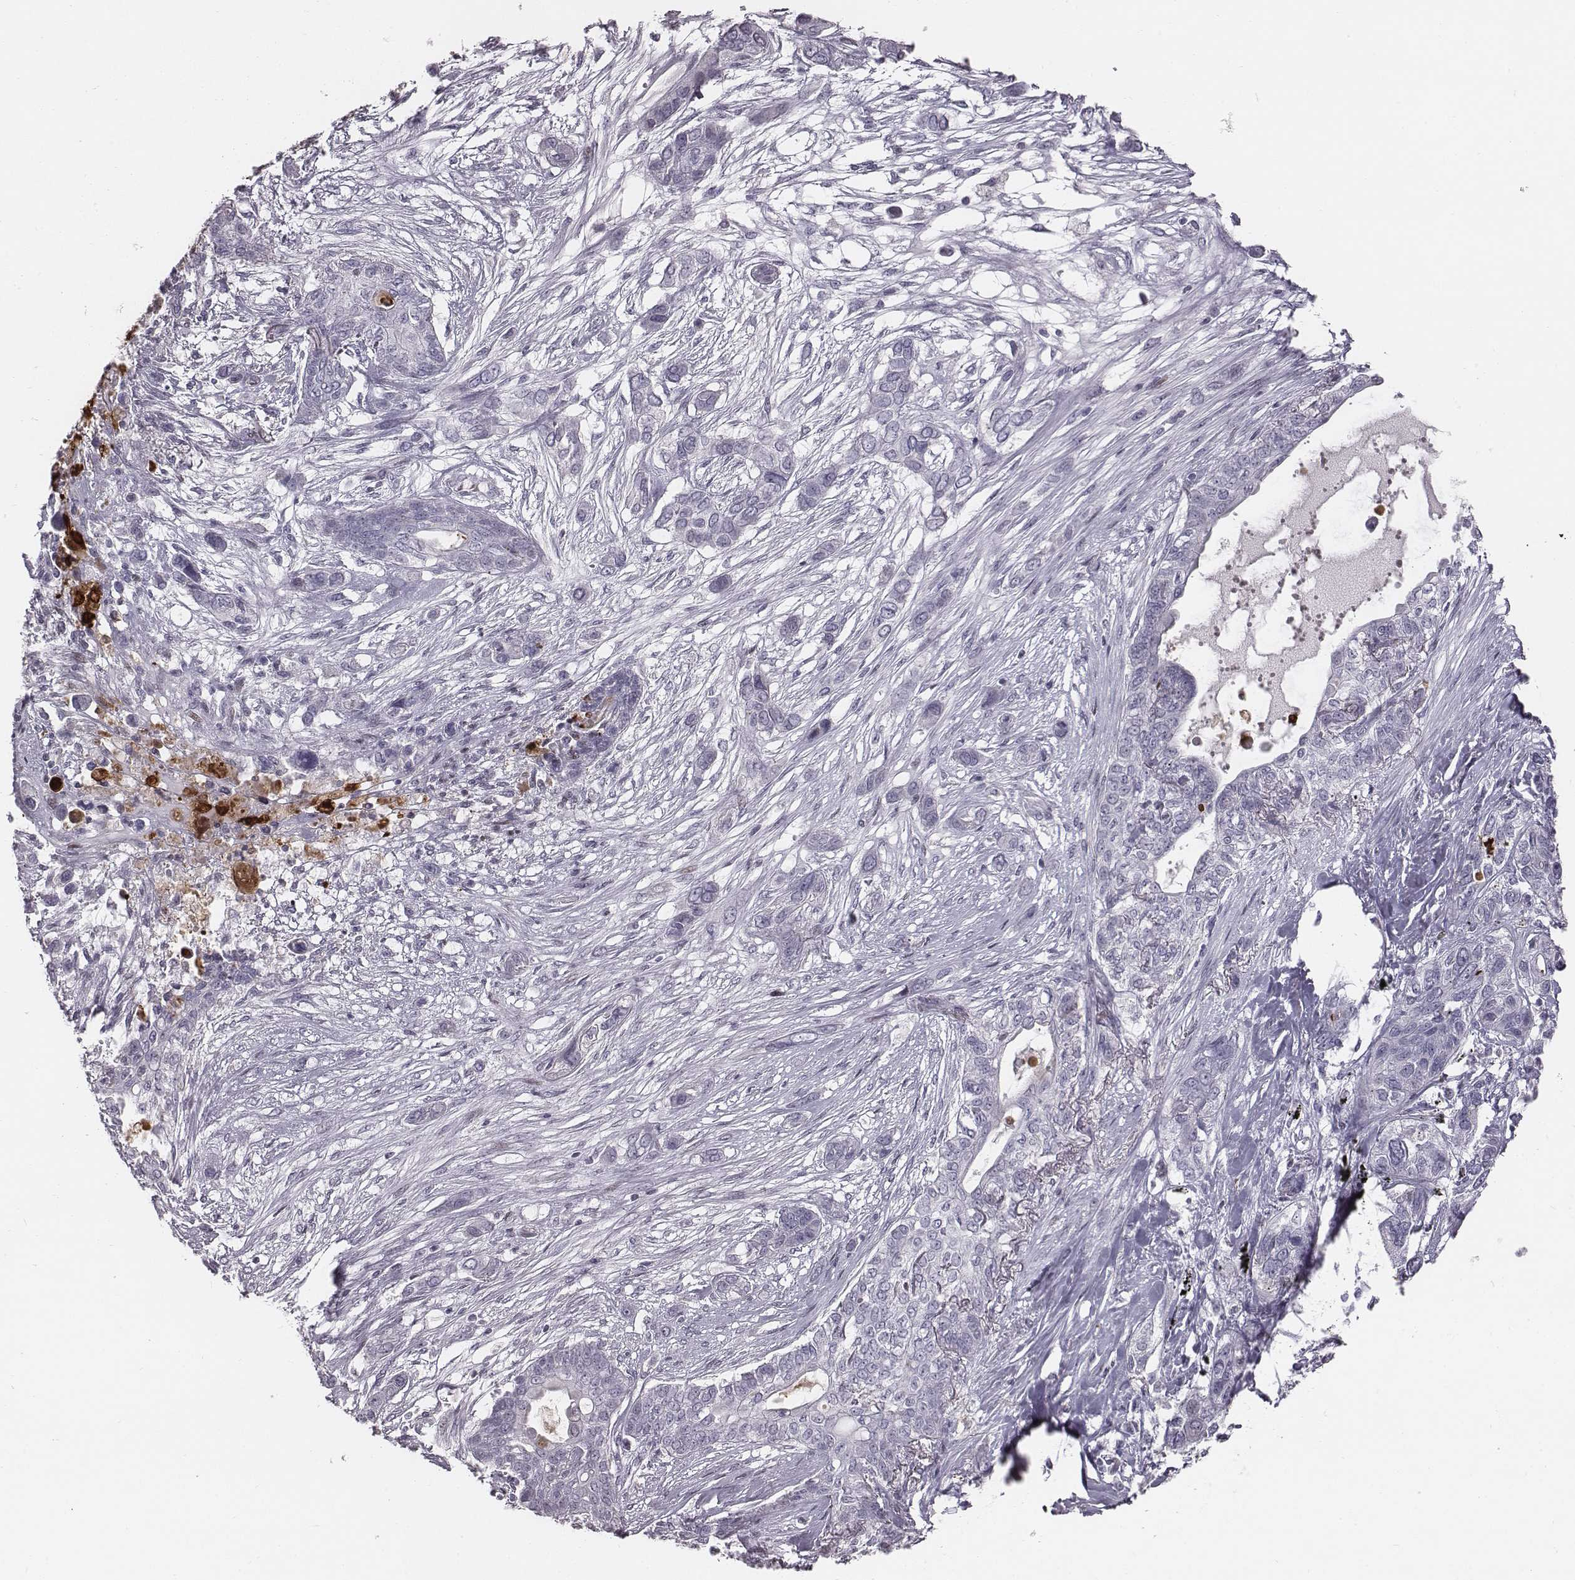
{"staining": {"intensity": "negative", "quantity": "none", "location": "none"}, "tissue": "lung cancer", "cell_type": "Tumor cells", "image_type": "cancer", "snomed": [{"axis": "morphology", "description": "Squamous cell carcinoma, NOS"}, {"axis": "topography", "description": "Lung"}], "caption": "The immunohistochemistry histopathology image has no significant expression in tumor cells of lung squamous cell carcinoma tissue.", "gene": "NDC1", "patient": {"sex": "female", "age": 70}}